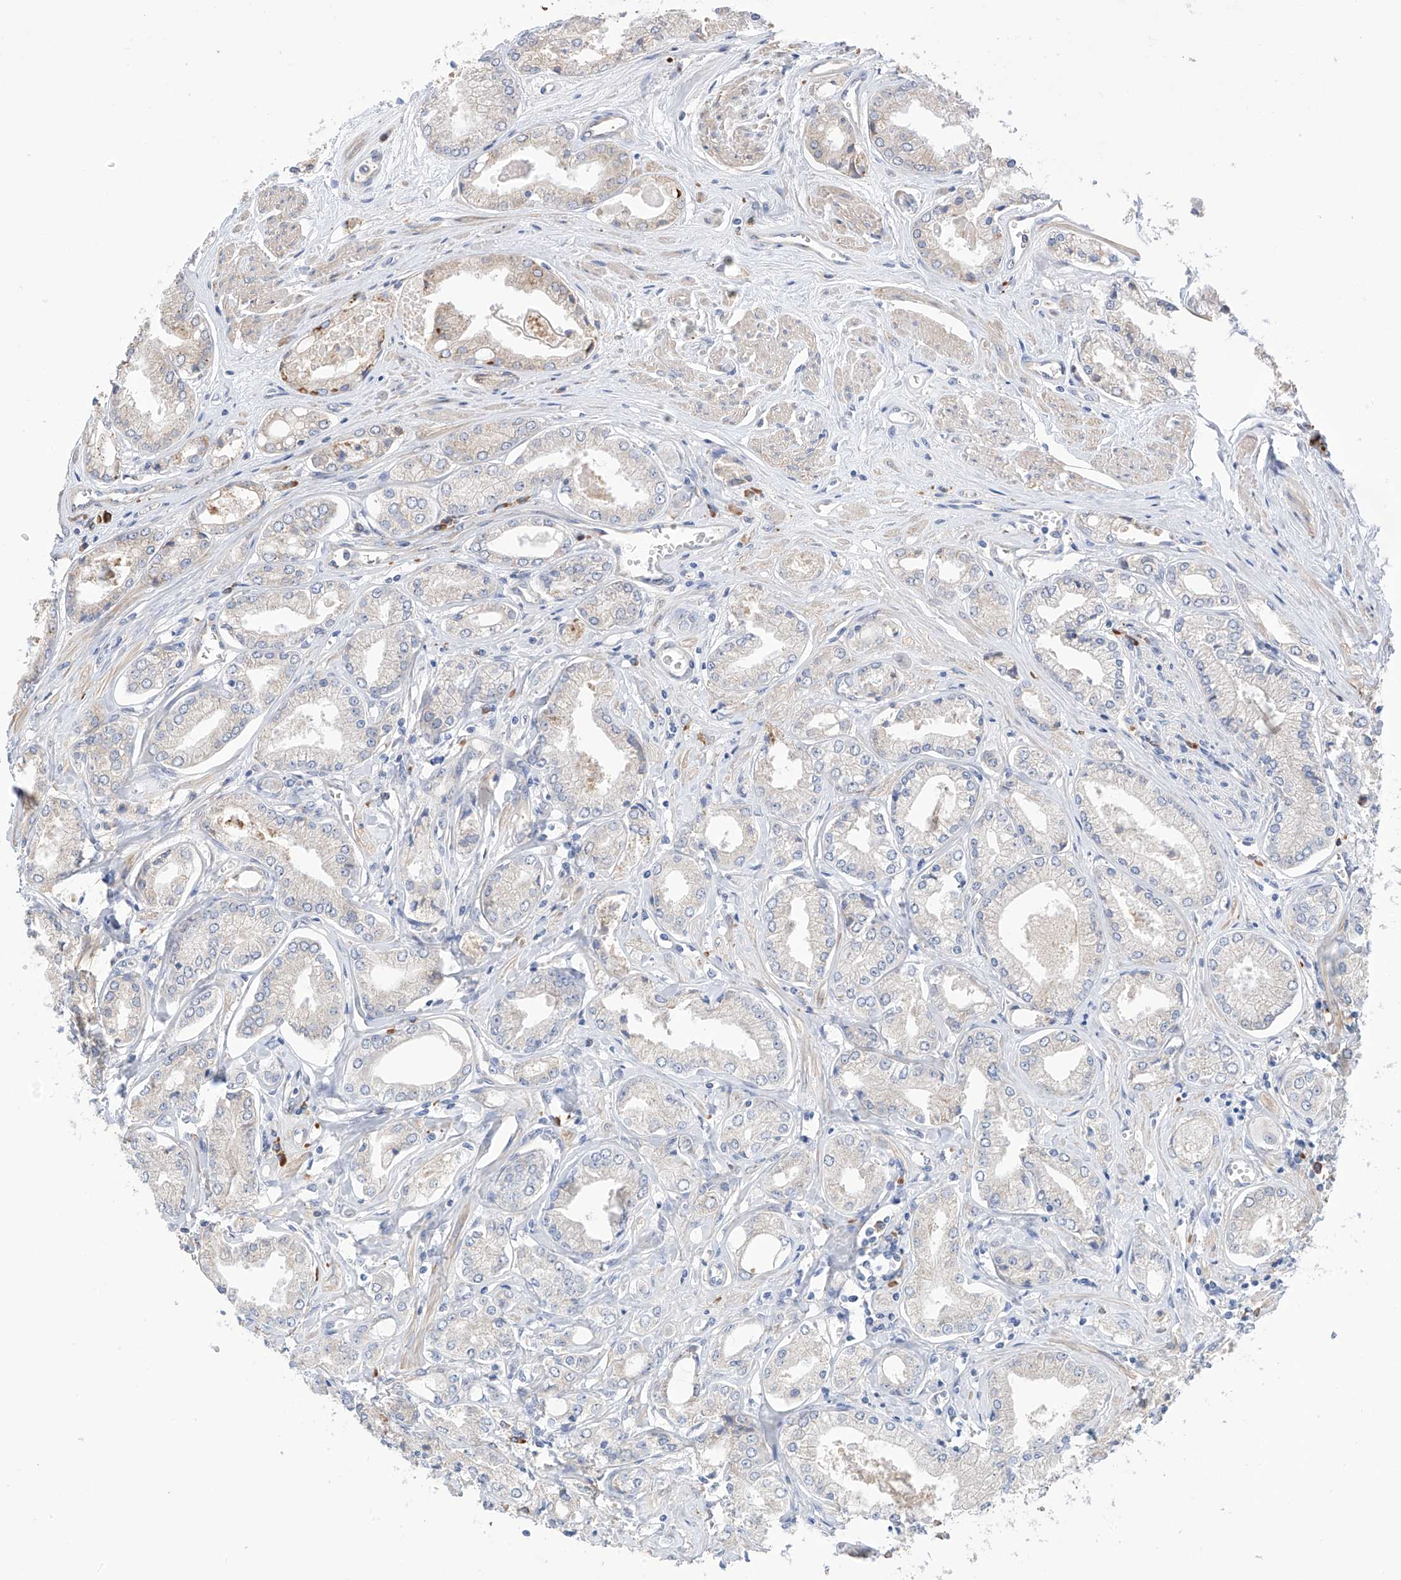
{"staining": {"intensity": "negative", "quantity": "none", "location": "none"}, "tissue": "prostate cancer", "cell_type": "Tumor cells", "image_type": "cancer", "snomed": [{"axis": "morphology", "description": "Adenocarcinoma, Low grade"}, {"axis": "topography", "description": "Prostate"}], "caption": "IHC of prostate cancer exhibits no expression in tumor cells. (DAB immunohistochemistry (IHC) with hematoxylin counter stain).", "gene": "REC8", "patient": {"sex": "male", "age": 60}}